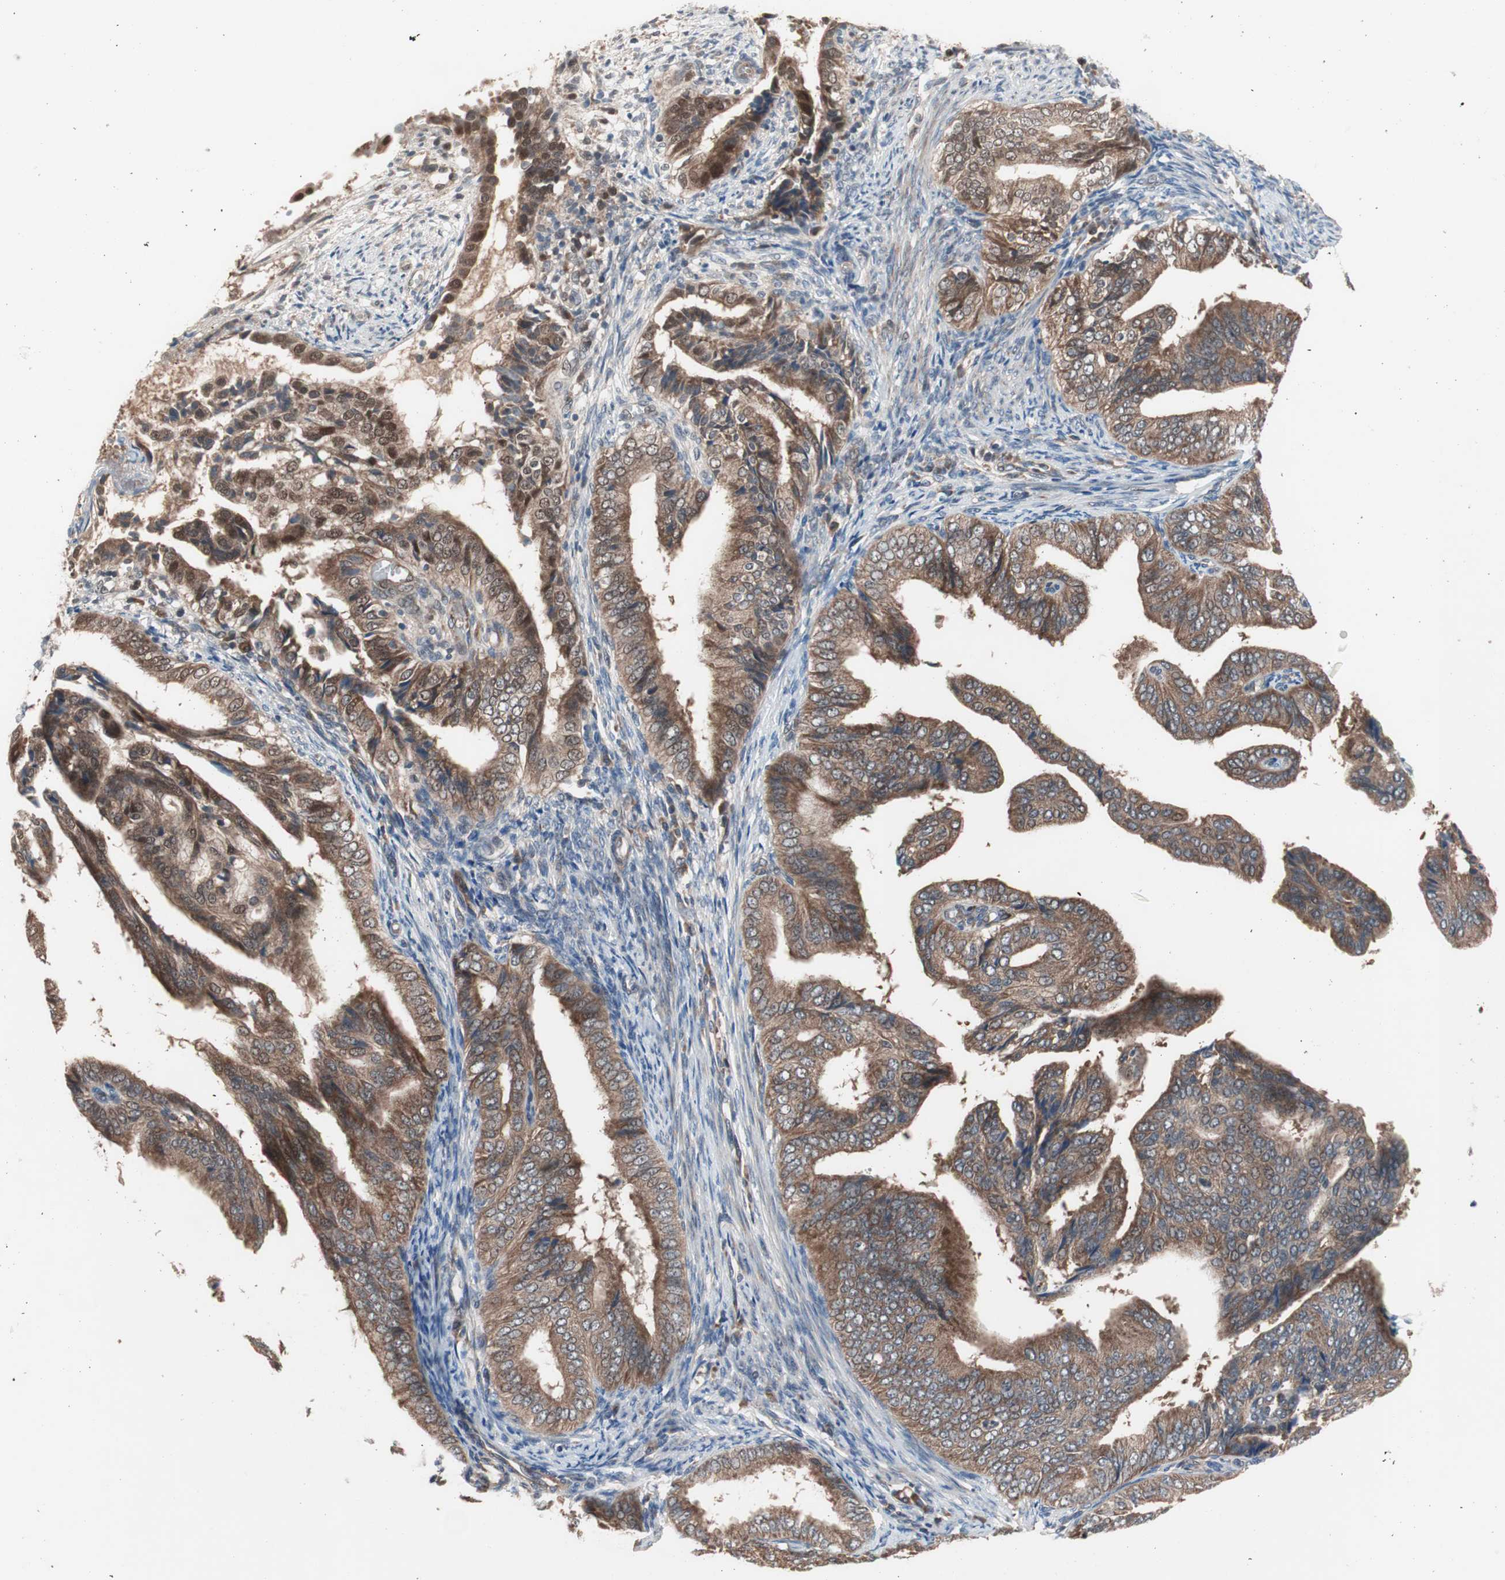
{"staining": {"intensity": "strong", "quantity": ">75%", "location": "cytoplasmic/membranous"}, "tissue": "endometrial cancer", "cell_type": "Tumor cells", "image_type": "cancer", "snomed": [{"axis": "morphology", "description": "Adenocarcinoma, NOS"}, {"axis": "topography", "description": "Endometrium"}], "caption": "The micrograph reveals staining of endometrial cancer, revealing strong cytoplasmic/membranous protein staining (brown color) within tumor cells.", "gene": "HMBS", "patient": {"sex": "female", "age": 58}}